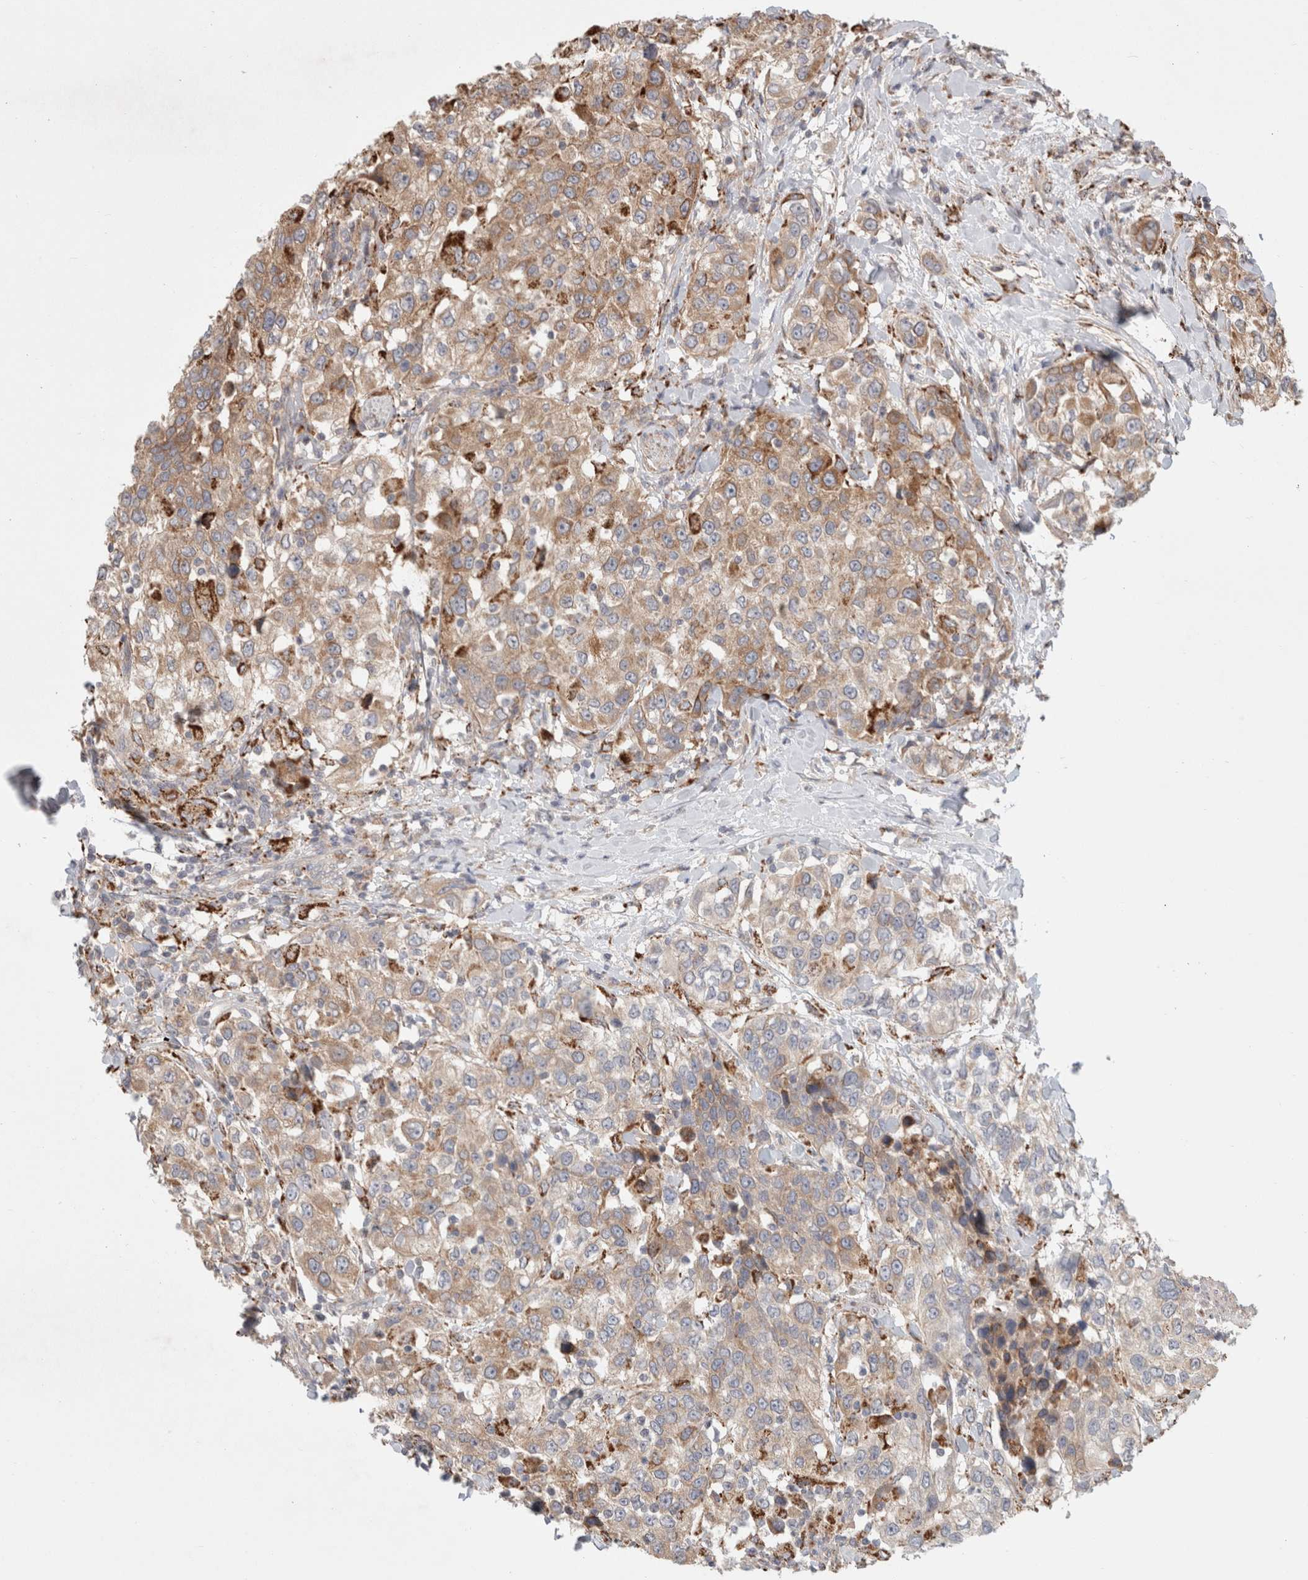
{"staining": {"intensity": "weak", "quantity": ">75%", "location": "cytoplasmic/membranous"}, "tissue": "urothelial cancer", "cell_type": "Tumor cells", "image_type": "cancer", "snomed": [{"axis": "morphology", "description": "Urothelial carcinoma, High grade"}, {"axis": "topography", "description": "Urinary bladder"}], "caption": "Urothelial cancer stained with immunohistochemistry reveals weak cytoplasmic/membranous staining in approximately >75% of tumor cells. The protein of interest is stained brown, and the nuclei are stained in blue (DAB IHC with brightfield microscopy, high magnification).", "gene": "HROB", "patient": {"sex": "female", "age": 80}}